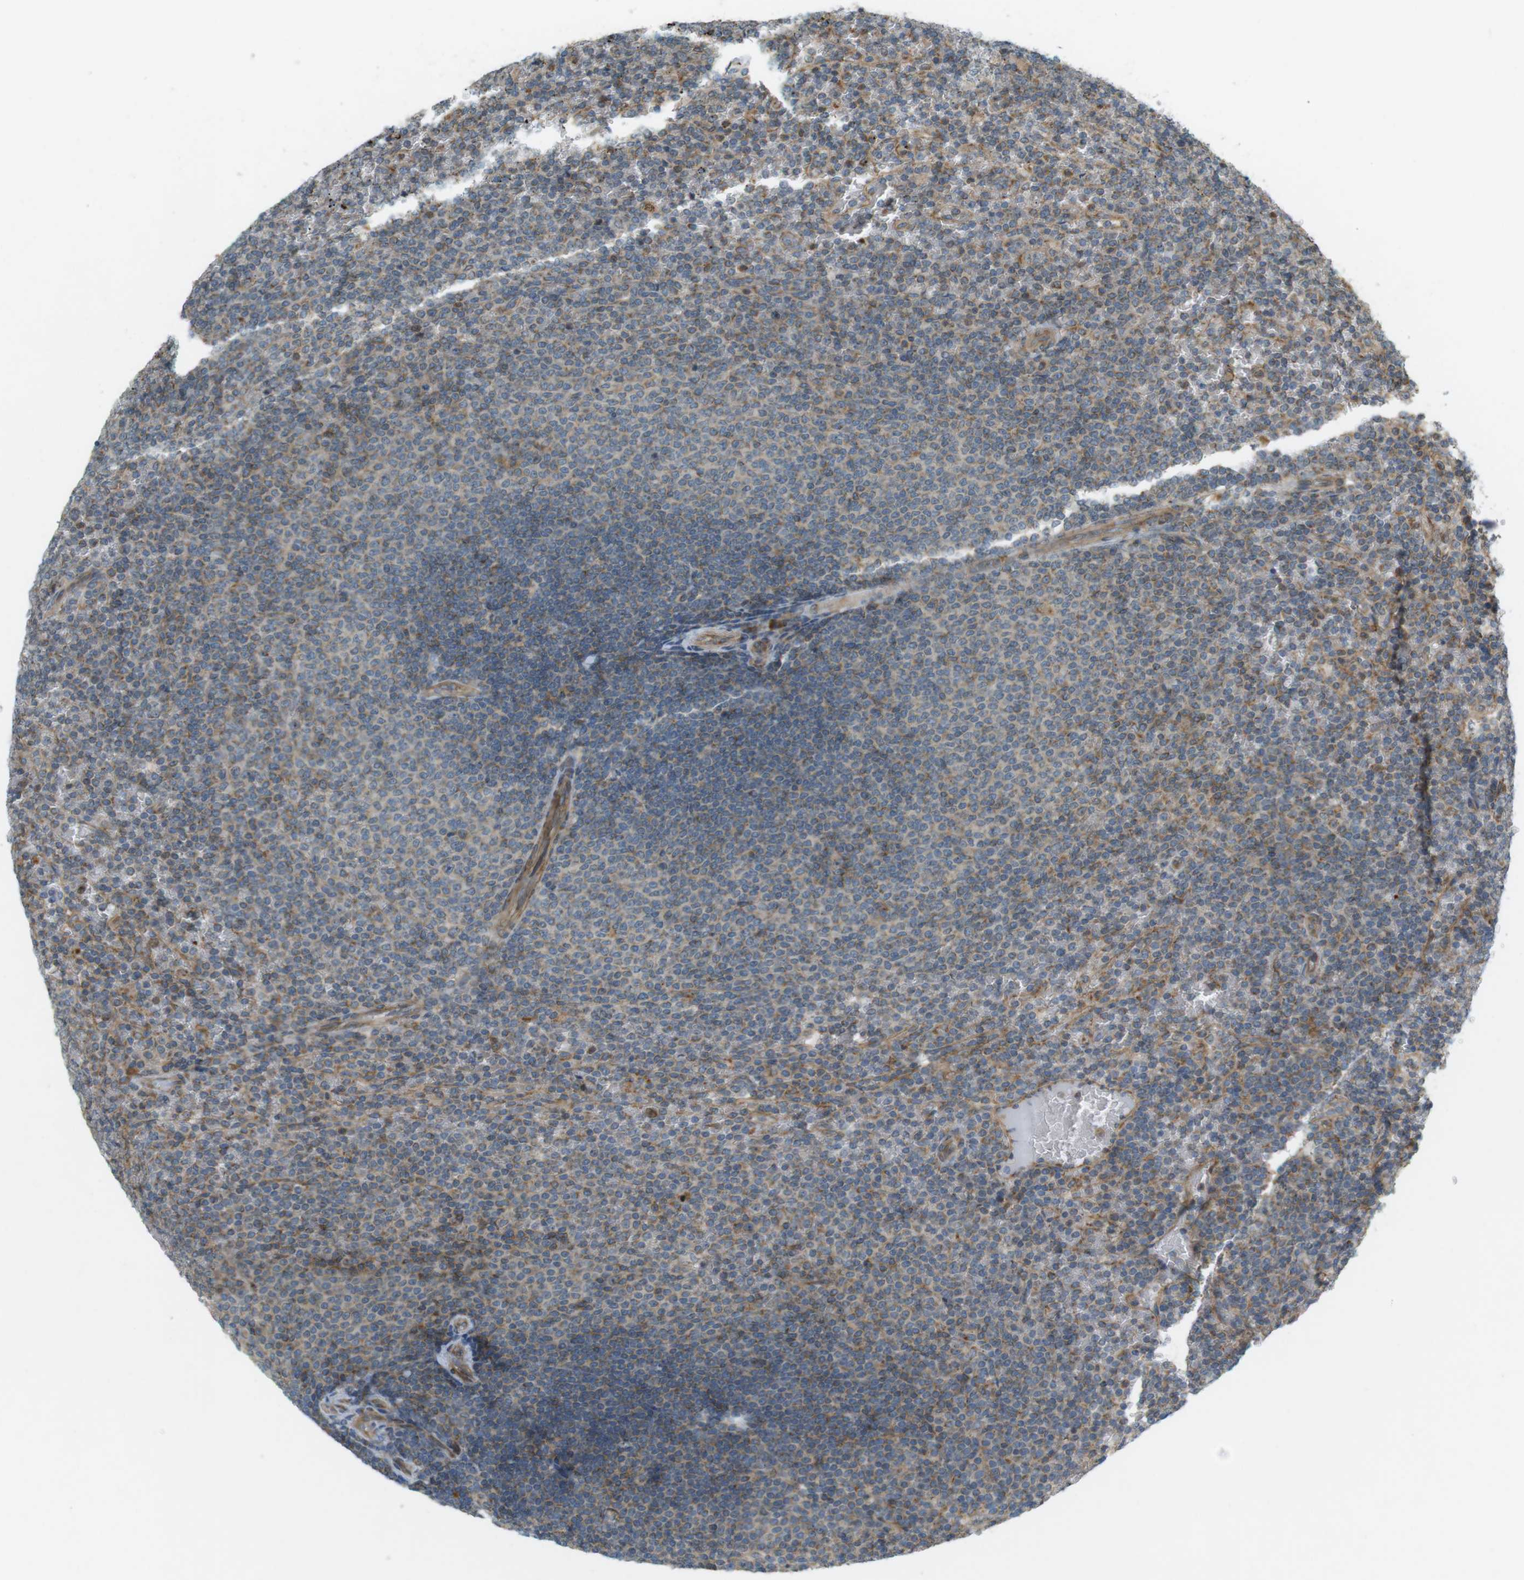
{"staining": {"intensity": "weak", "quantity": "<25%", "location": "cytoplasmic/membranous"}, "tissue": "lymphoma", "cell_type": "Tumor cells", "image_type": "cancer", "snomed": [{"axis": "morphology", "description": "Malignant lymphoma, non-Hodgkin's type, Low grade"}, {"axis": "topography", "description": "Spleen"}], "caption": "Immunohistochemical staining of human malignant lymphoma, non-Hodgkin's type (low-grade) reveals no significant staining in tumor cells.", "gene": "SLC41A1", "patient": {"sex": "female", "age": 77}}